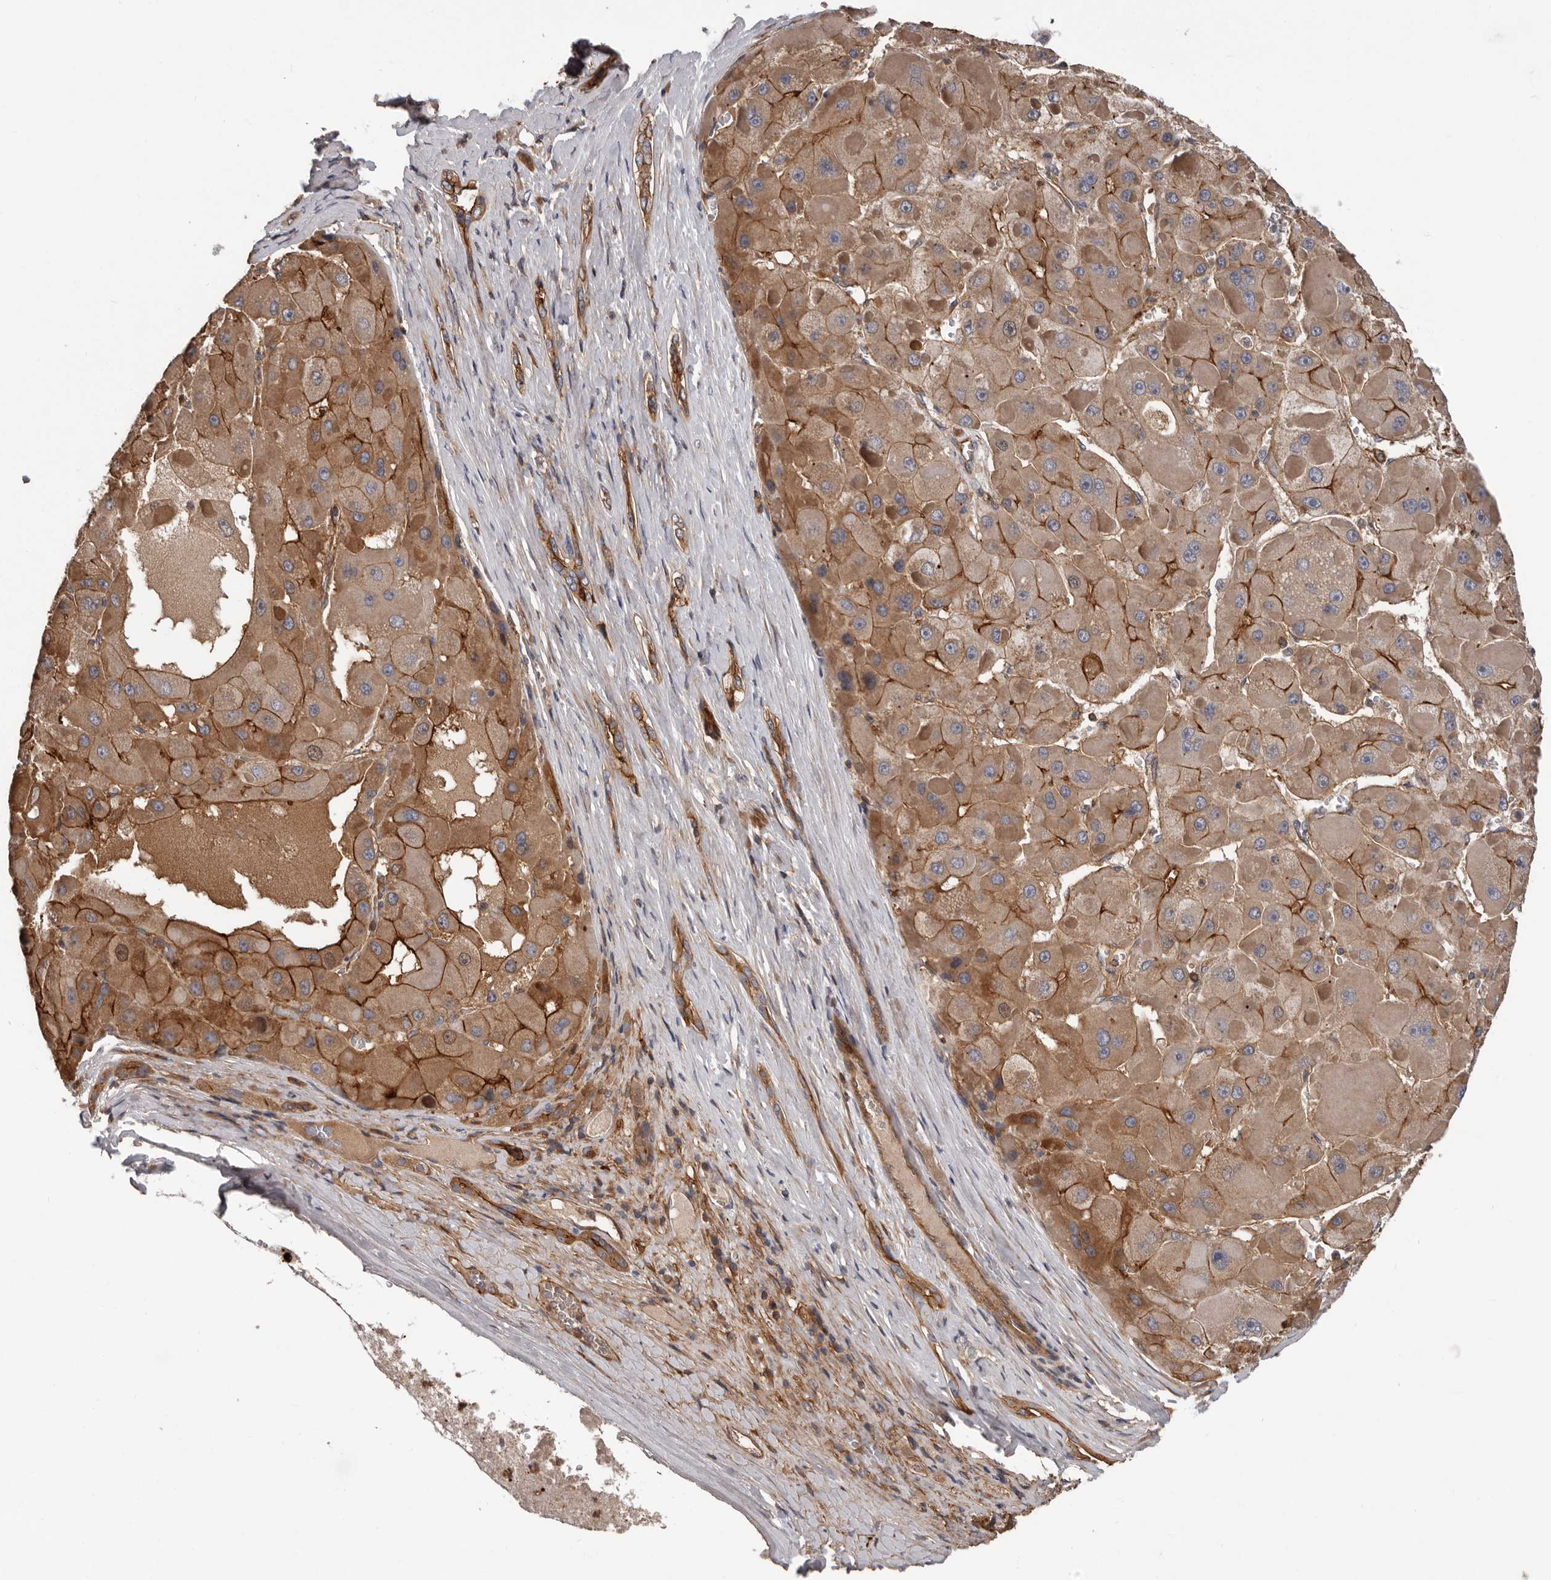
{"staining": {"intensity": "moderate", "quantity": ">75%", "location": "cytoplasmic/membranous"}, "tissue": "liver cancer", "cell_type": "Tumor cells", "image_type": "cancer", "snomed": [{"axis": "morphology", "description": "Carcinoma, Hepatocellular, NOS"}, {"axis": "topography", "description": "Liver"}], "caption": "This photomicrograph exhibits immunohistochemistry (IHC) staining of liver hepatocellular carcinoma, with medium moderate cytoplasmic/membranous positivity in approximately >75% of tumor cells.", "gene": "PNRC2", "patient": {"sex": "female", "age": 73}}